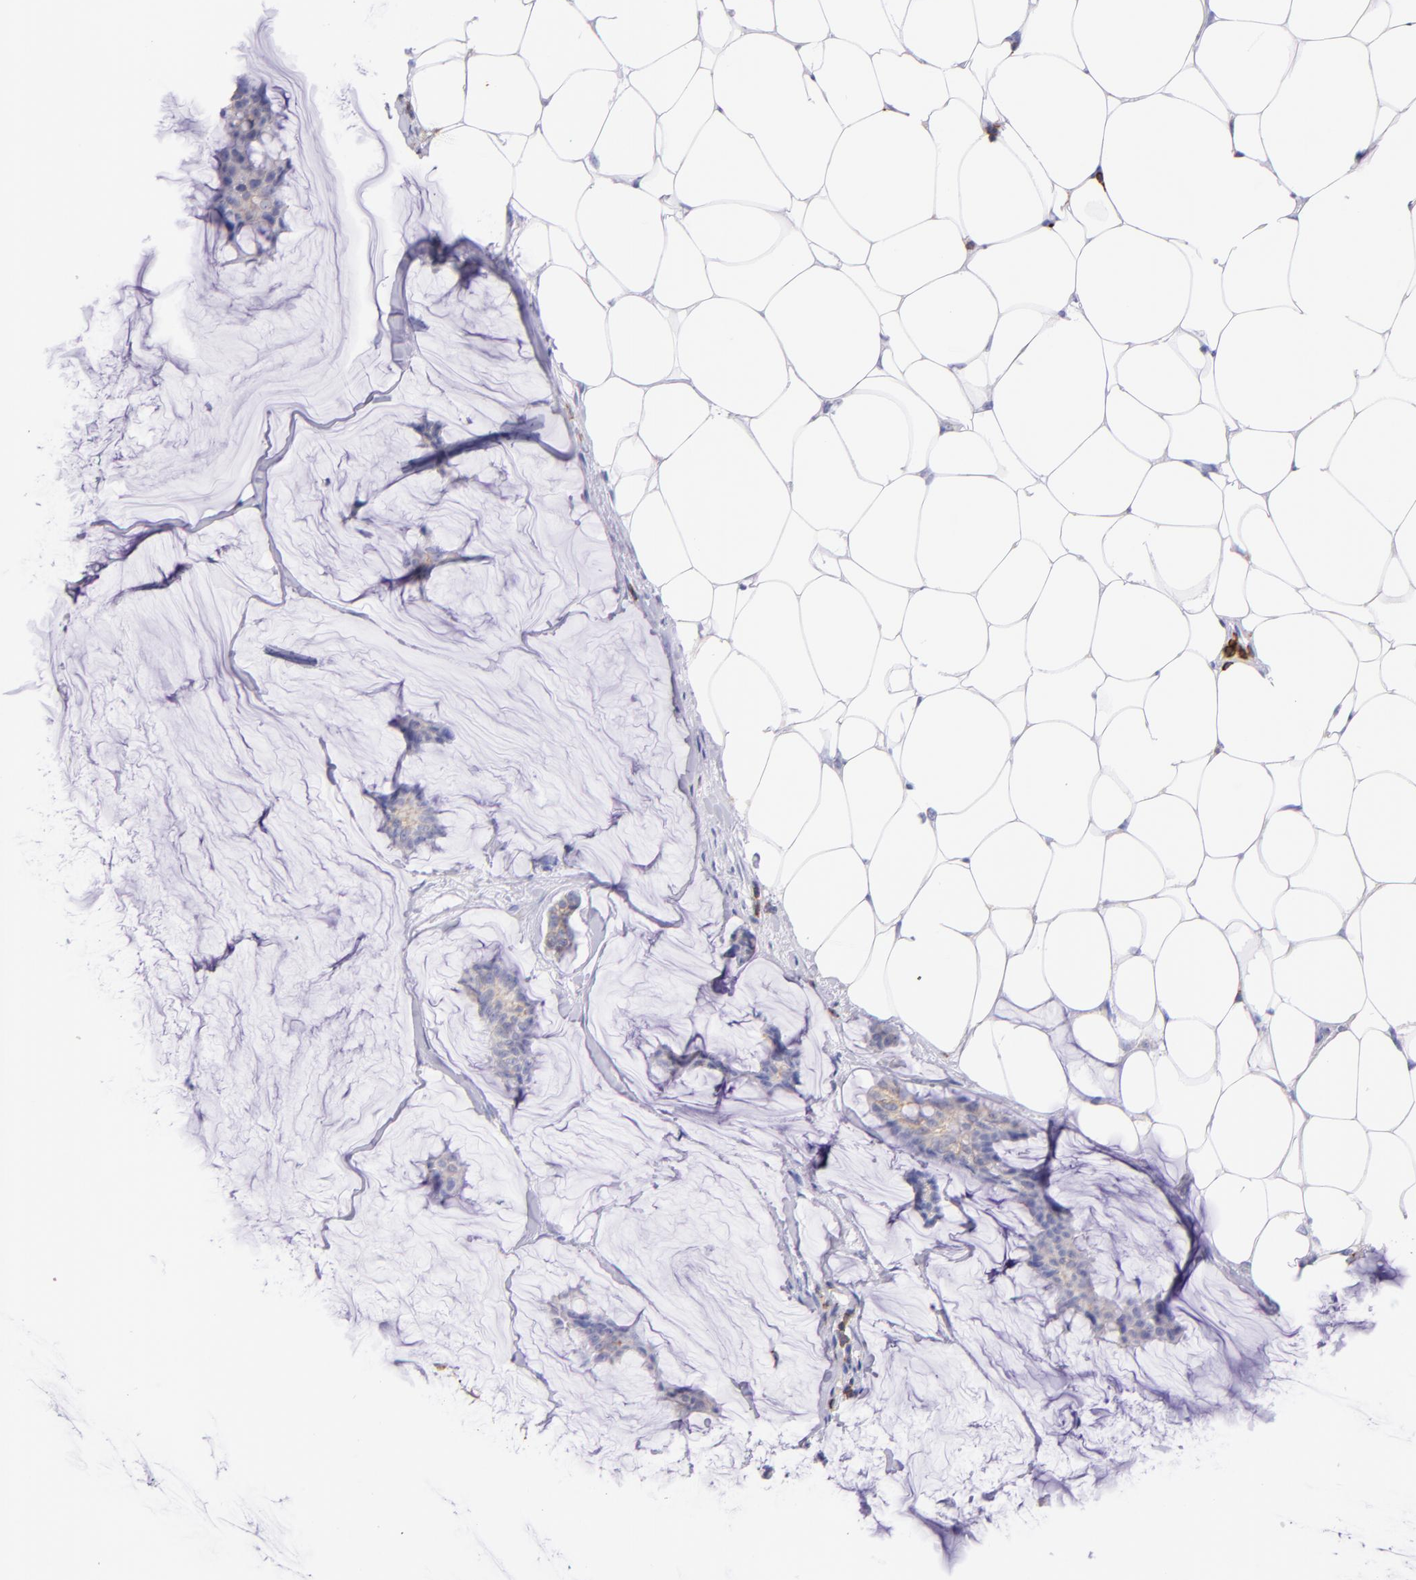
{"staining": {"intensity": "weak", "quantity": "25%-75%", "location": "cytoplasmic/membranous"}, "tissue": "breast cancer", "cell_type": "Tumor cells", "image_type": "cancer", "snomed": [{"axis": "morphology", "description": "Duct carcinoma"}, {"axis": "topography", "description": "Breast"}], "caption": "Immunohistochemistry (IHC) micrograph of human breast intraductal carcinoma stained for a protein (brown), which demonstrates low levels of weak cytoplasmic/membranous expression in approximately 25%-75% of tumor cells.", "gene": "SPN", "patient": {"sex": "female", "age": 93}}